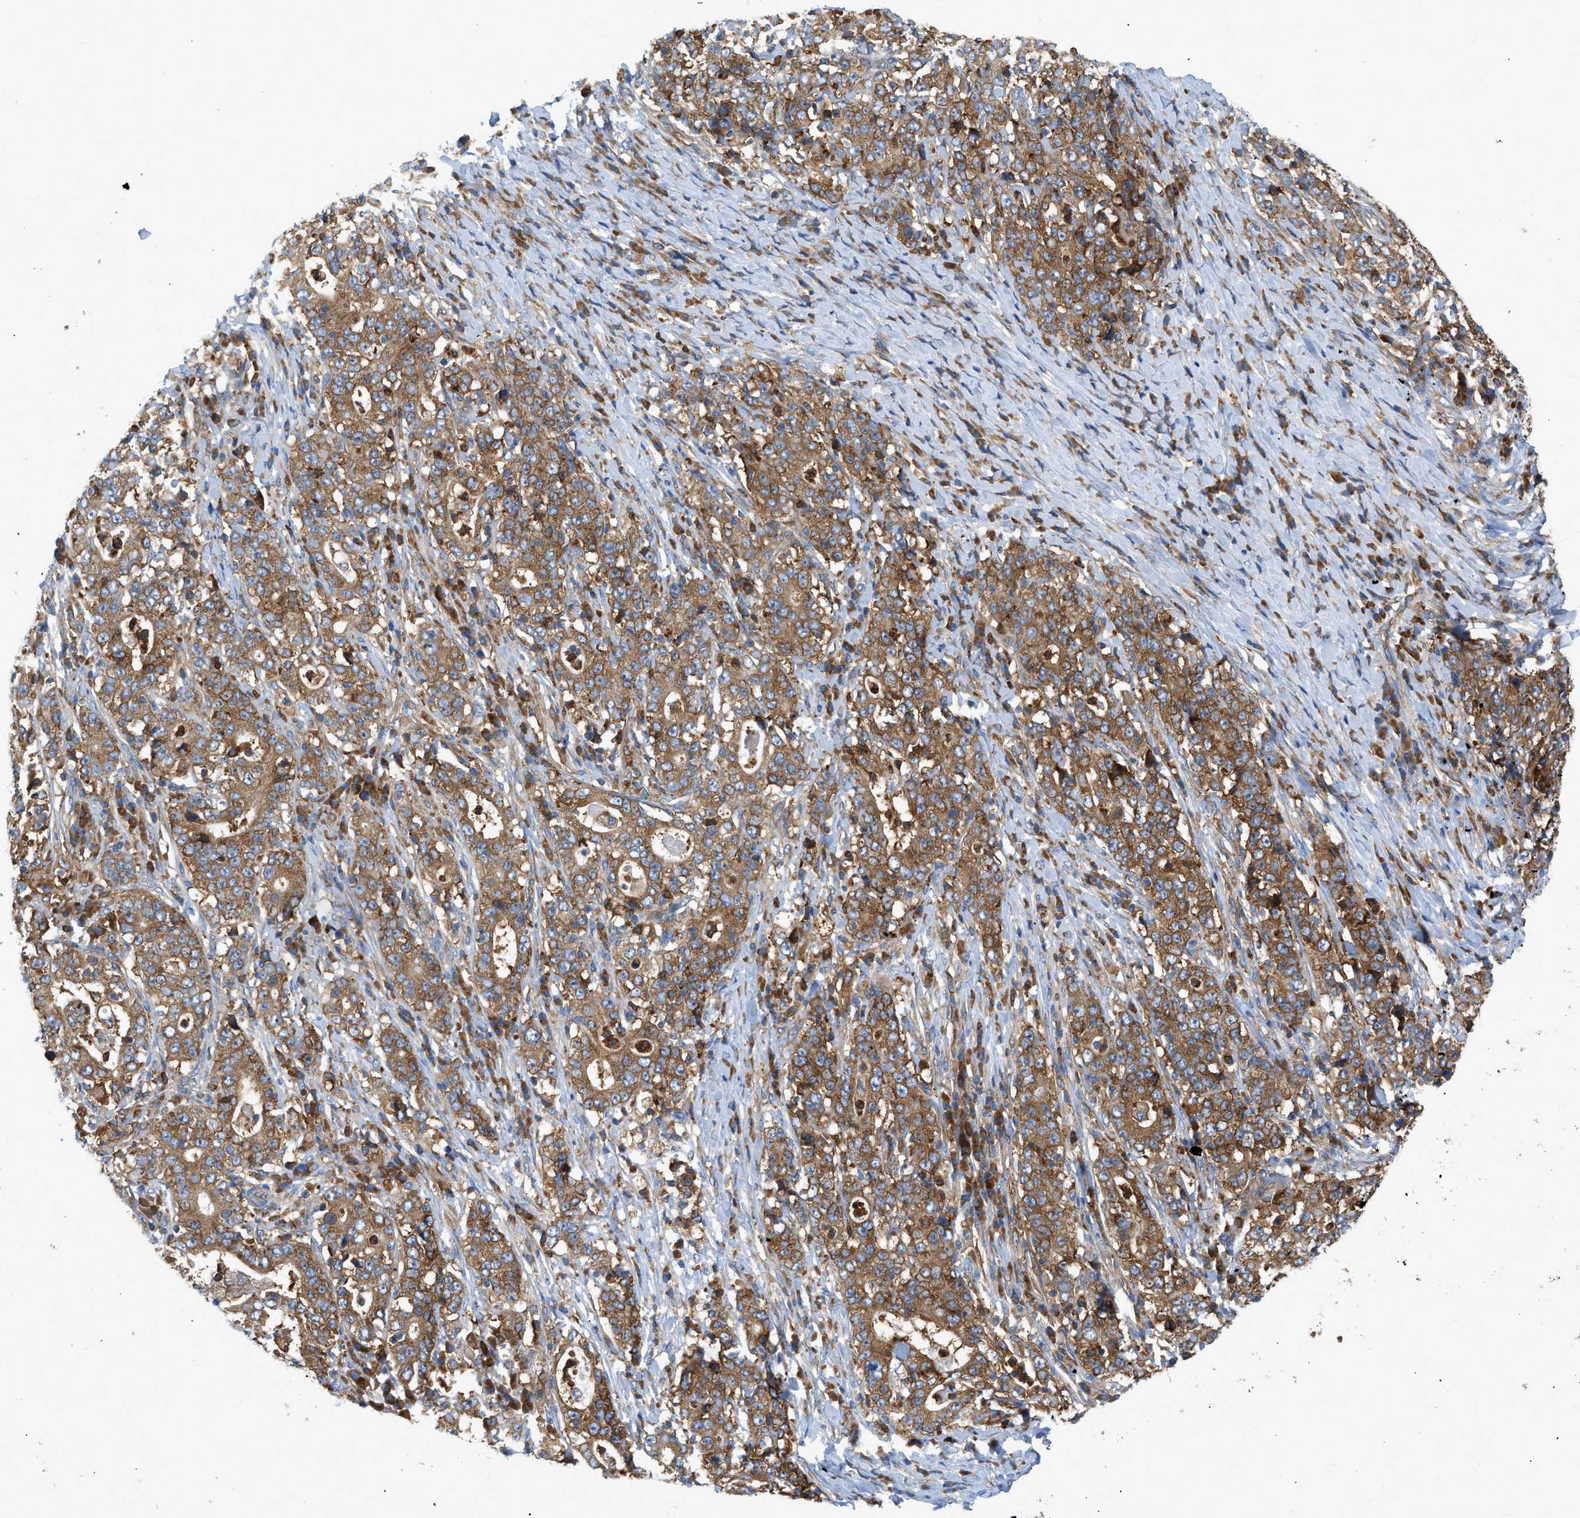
{"staining": {"intensity": "moderate", "quantity": ">75%", "location": "cytoplasmic/membranous"}, "tissue": "stomach cancer", "cell_type": "Tumor cells", "image_type": "cancer", "snomed": [{"axis": "morphology", "description": "Normal tissue, NOS"}, {"axis": "morphology", "description": "Adenocarcinoma, NOS"}, {"axis": "topography", "description": "Stomach, upper"}, {"axis": "topography", "description": "Stomach"}], "caption": "High-power microscopy captured an immunohistochemistry photomicrograph of stomach adenocarcinoma, revealing moderate cytoplasmic/membranous positivity in about >75% of tumor cells.", "gene": "GPAT4", "patient": {"sex": "male", "age": 59}}